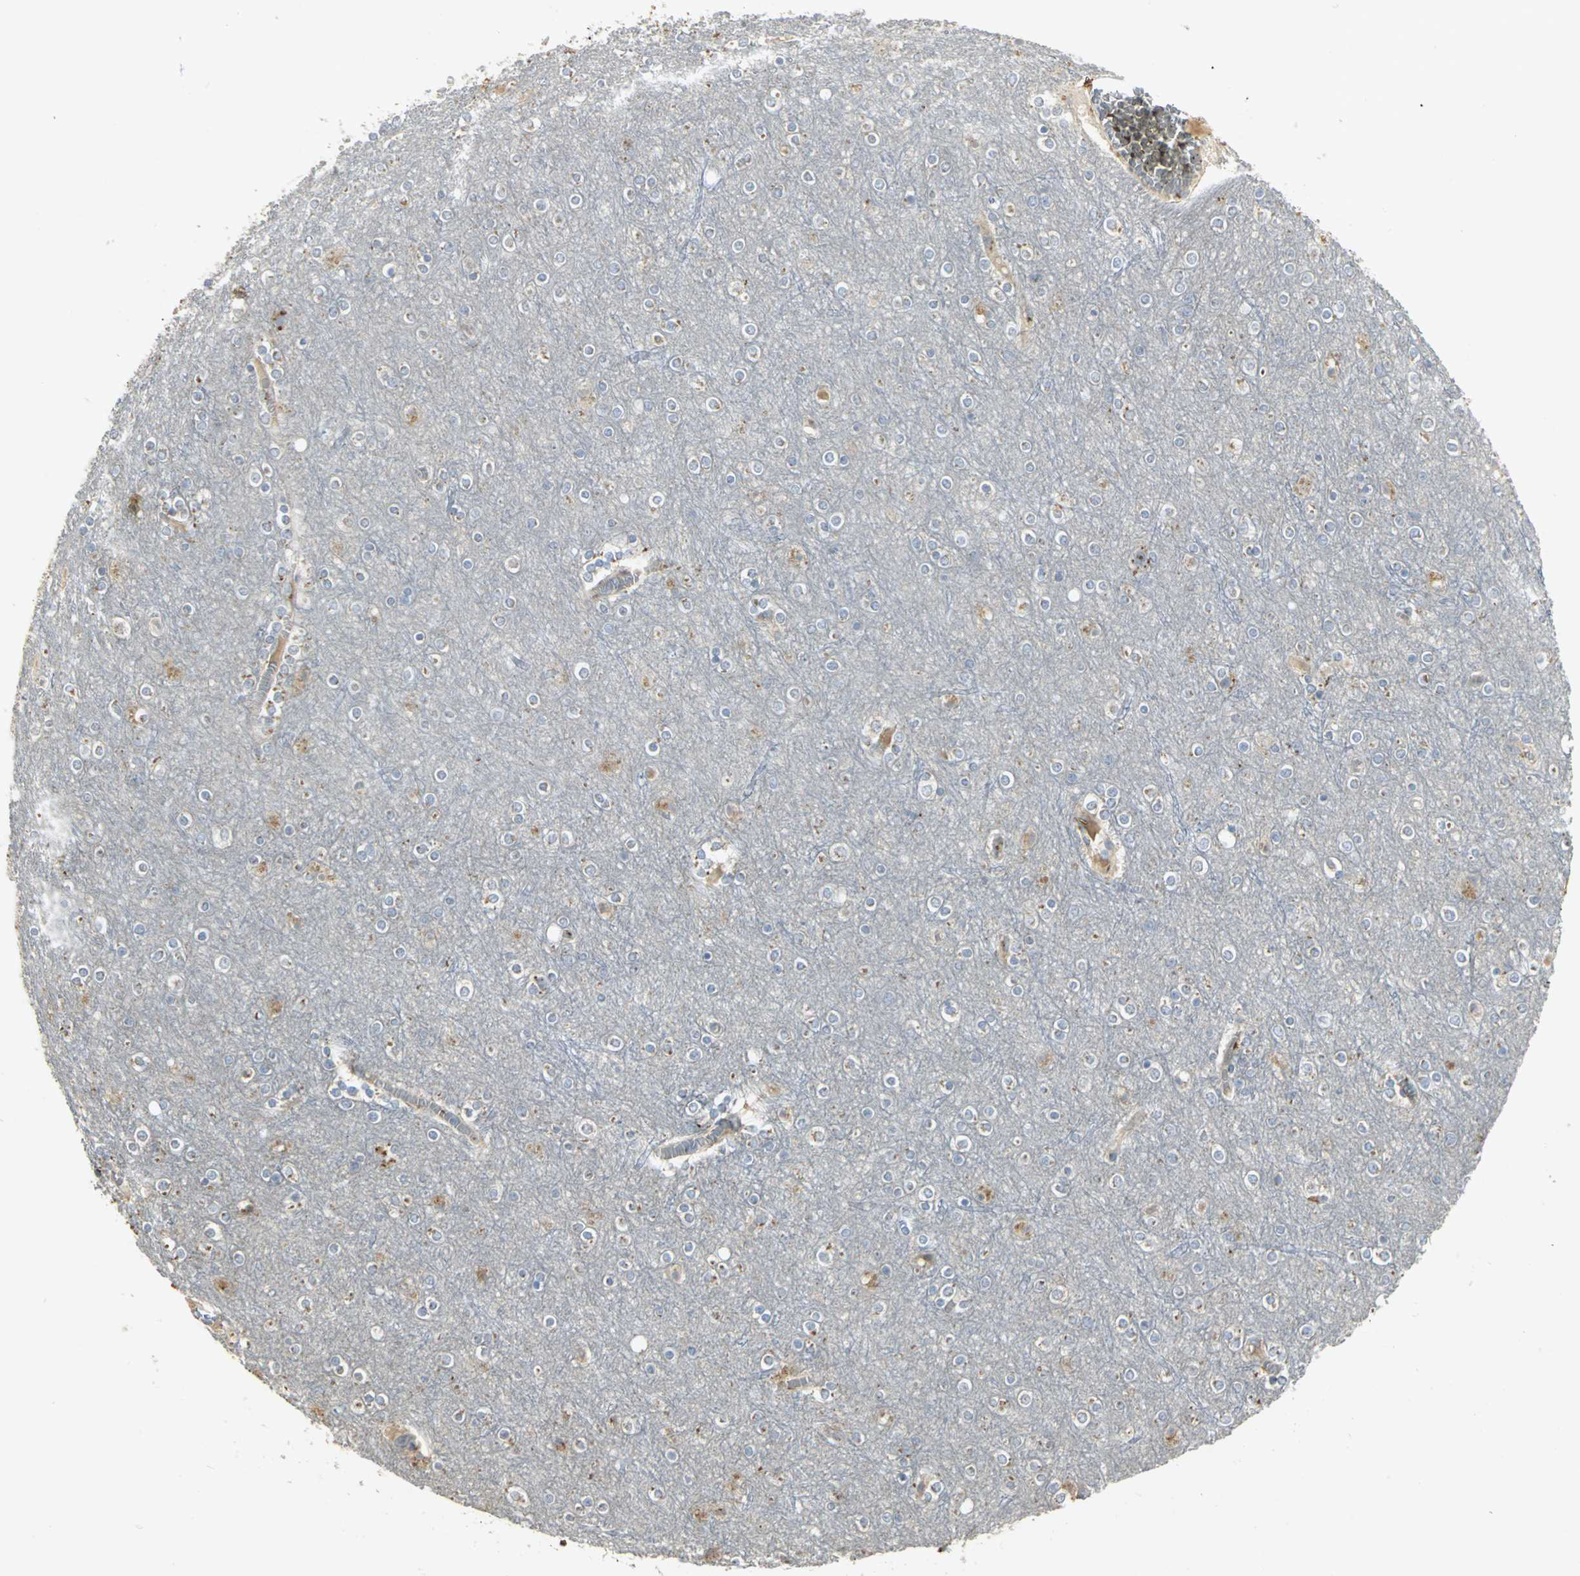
{"staining": {"intensity": "weak", "quantity": ">75%", "location": "cytoplasmic/membranous"}, "tissue": "cerebral cortex", "cell_type": "Endothelial cells", "image_type": "normal", "snomed": [{"axis": "morphology", "description": "Normal tissue, NOS"}, {"axis": "topography", "description": "Cerebral cortex"}], "caption": "The immunohistochemical stain labels weak cytoplasmic/membranous positivity in endothelial cells of benign cerebral cortex. (DAB (3,3'-diaminobenzidine) = brown stain, brightfield microscopy at high magnification).", "gene": "TM9SF2", "patient": {"sex": "female", "age": 54}}